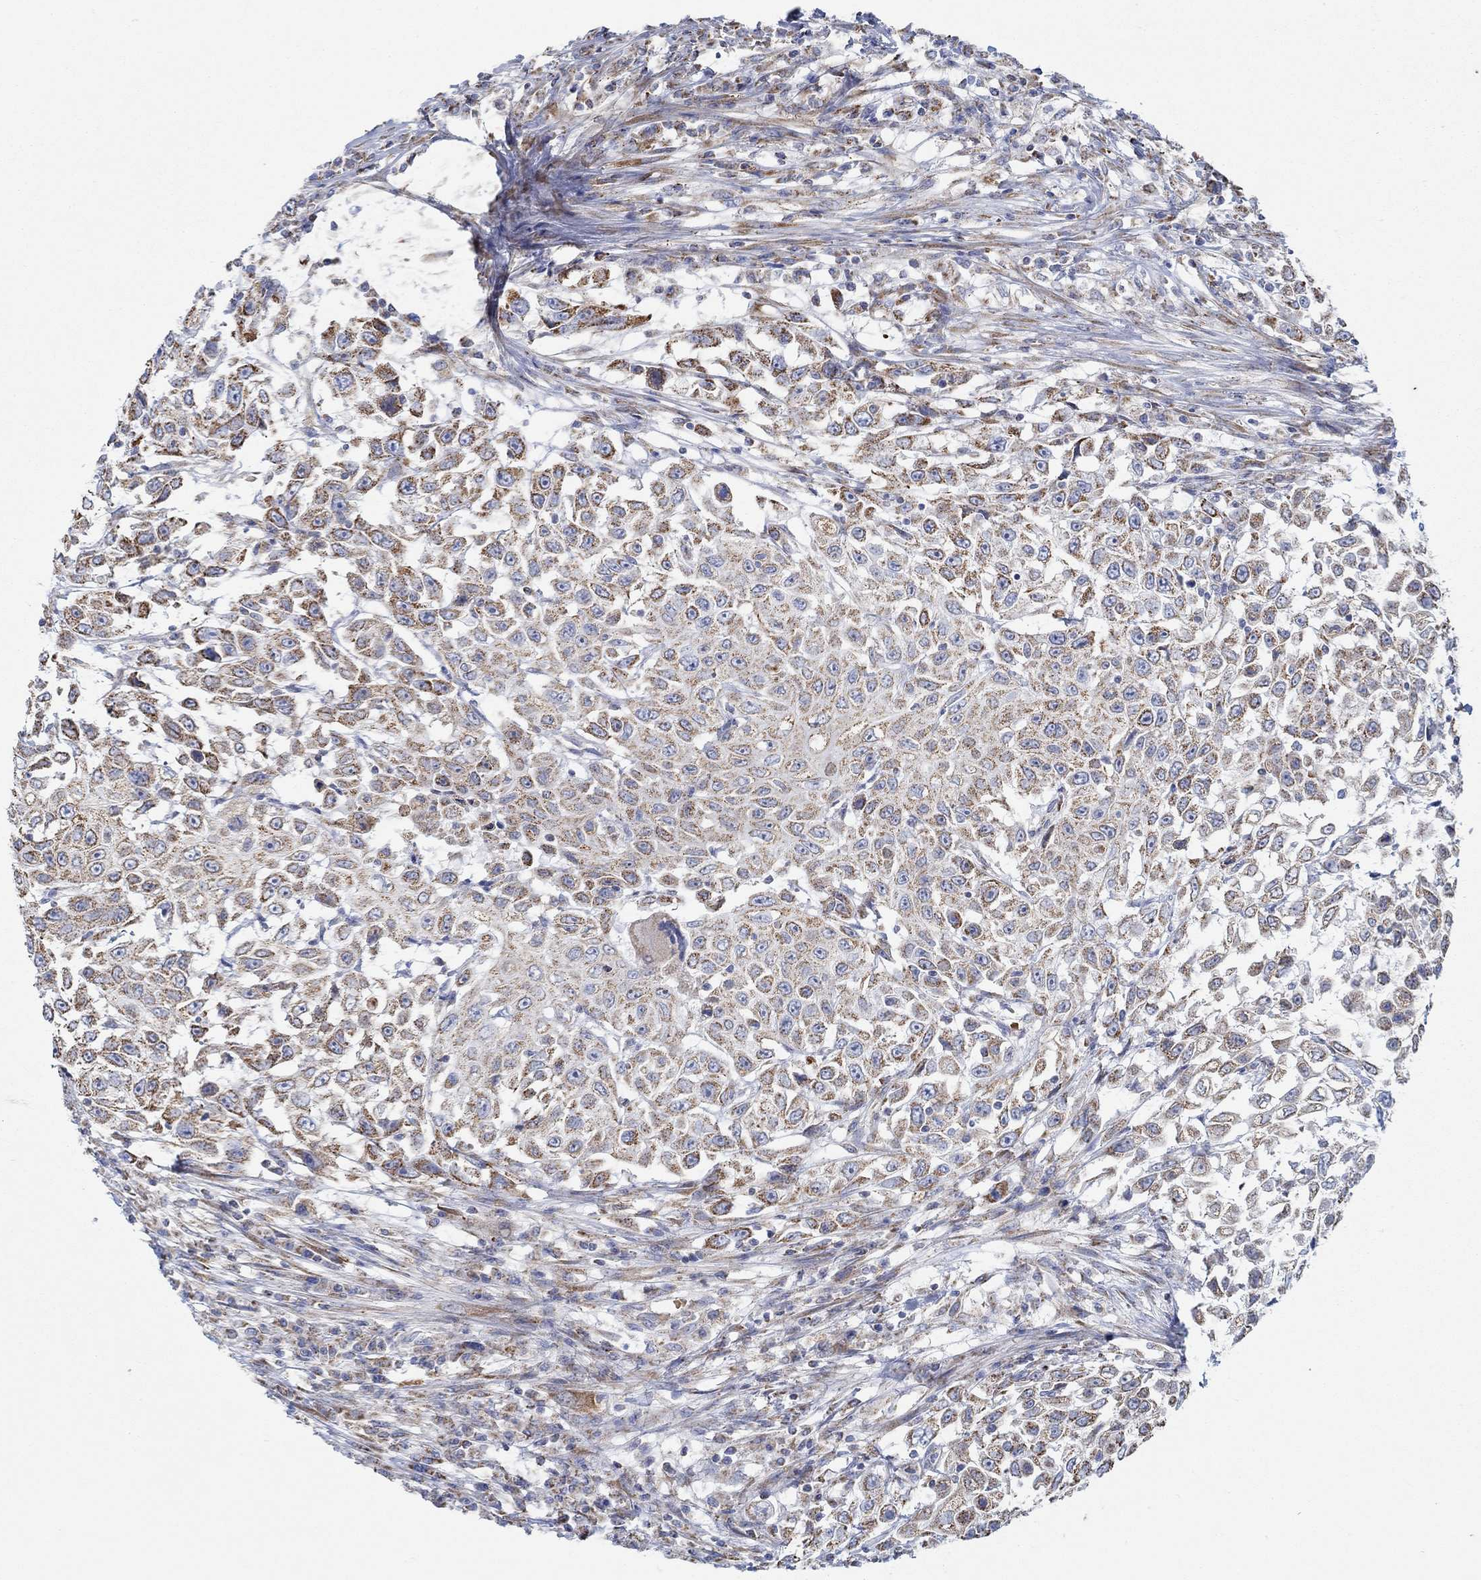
{"staining": {"intensity": "strong", "quantity": ">75%", "location": "cytoplasmic/membranous"}, "tissue": "urothelial cancer", "cell_type": "Tumor cells", "image_type": "cancer", "snomed": [{"axis": "morphology", "description": "Urothelial carcinoma, High grade"}, {"axis": "topography", "description": "Urinary bladder"}], "caption": "IHC (DAB) staining of human urothelial cancer demonstrates strong cytoplasmic/membranous protein staining in about >75% of tumor cells.", "gene": "GLOD5", "patient": {"sex": "female", "age": 56}}